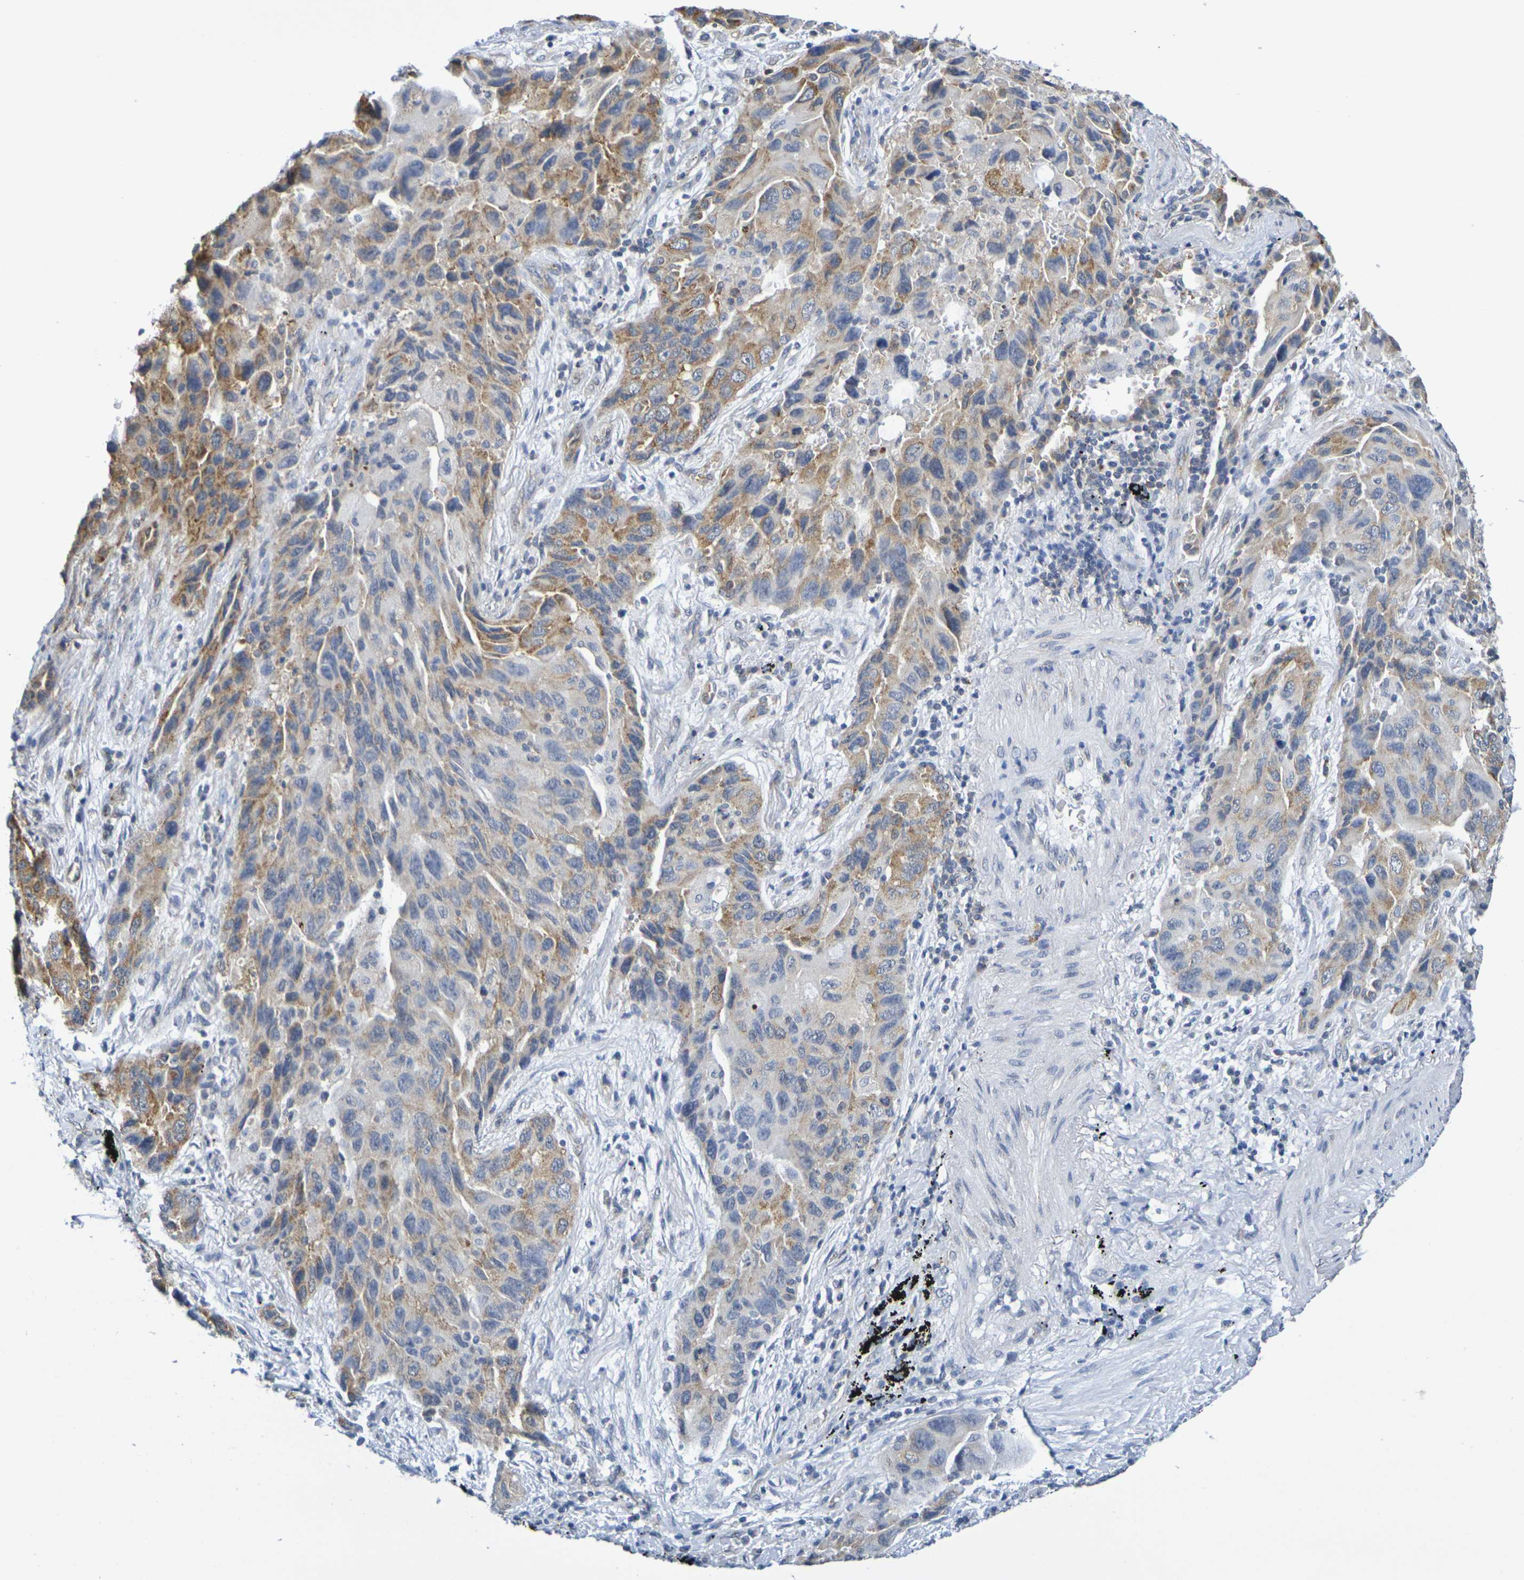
{"staining": {"intensity": "moderate", "quantity": ">75%", "location": "cytoplasmic/membranous"}, "tissue": "lung cancer", "cell_type": "Tumor cells", "image_type": "cancer", "snomed": [{"axis": "morphology", "description": "Adenocarcinoma, NOS"}, {"axis": "topography", "description": "Lung"}], "caption": "This is a histology image of immunohistochemistry staining of lung cancer (adenocarcinoma), which shows moderate positivity in the cytoplasmic/membranous of tumor cells.", "gene": "CHRNB1", "patient": {"sex": "female", "age": 65}}